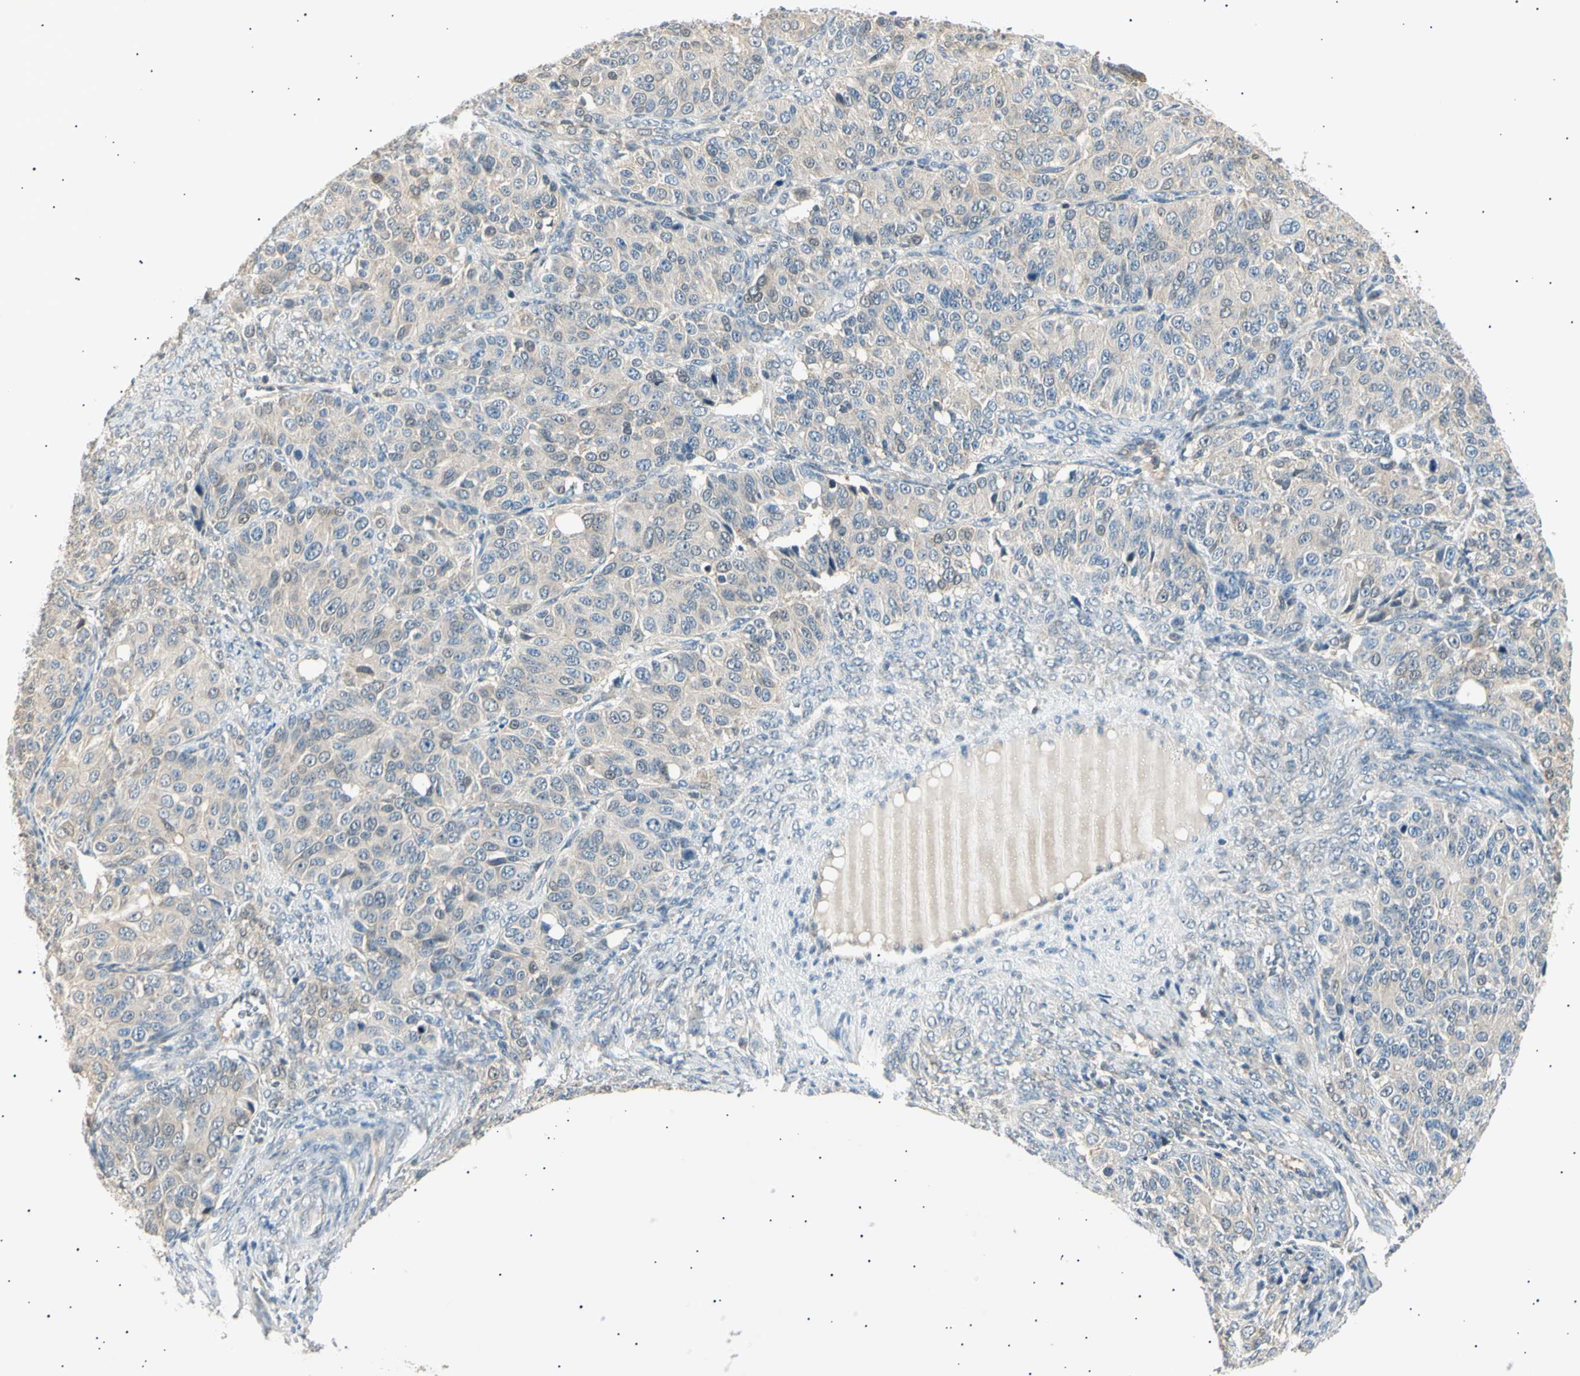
{"staining": {"intensity": "weak", "quantity": ">75%", "location": "cytoplasmic/membranous"}, "tissue": "ovarian cancer", "cell_type": "Tumor cells", "image_type": "cancer", "snomed": [{"axis": "morphology", "description": "Carcinoma, endometroid"}, {"axis": "topography", "description": "Ovary"}], "caption": "Ovarian endometroid carcinoma stained with DAB (3,3'-diaminobenzidine) immunohistochemistry (IHC) shows low levels of weak cytoplasmic/membranous staining in about >75% of tumor cells.", "gene": "LHPP", "patient": {"sex": "female", "age": 51}}